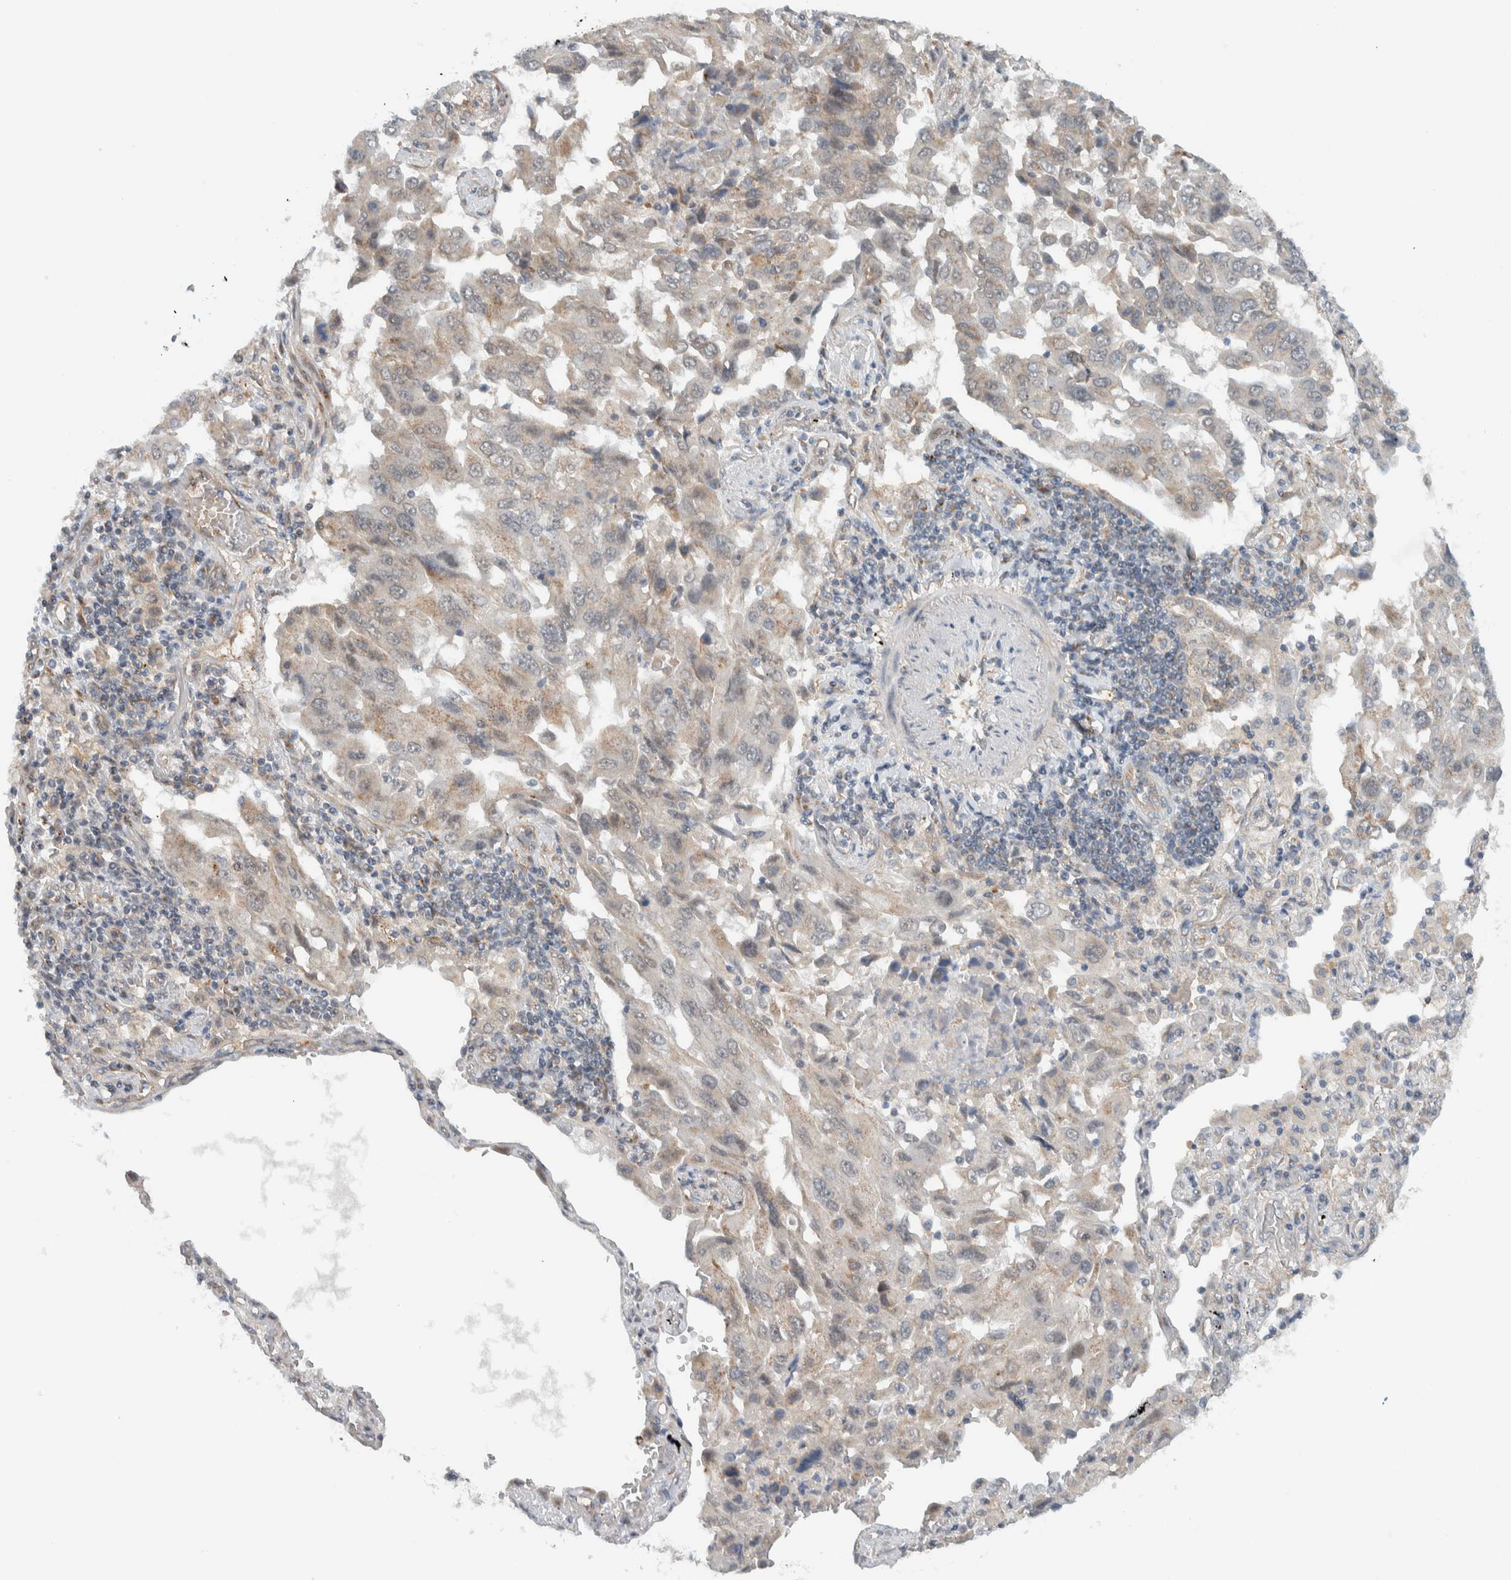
{"staining": {"intensity": "weak", "quantity": "25%-75%", "location": "cytoplasmic/membranous"}, "tissue": "lung cancer", "cell_type": "Tumor cells", "image_type": "cancer", "snomed": [{"axis": "morphology", "description": "Adenocarcinoma, NOS"}, {"axis": "topography", "description": "Lung"}], "caption": "This micrograph shows immunohistochemistry (IHC) staining of human lung cancer, with low weak cytoplasmic/membranous positivity in approximately 25%-75% of tumor cells.", "gene": "RERE", "patient": {"sex": "female", "age": 65}}